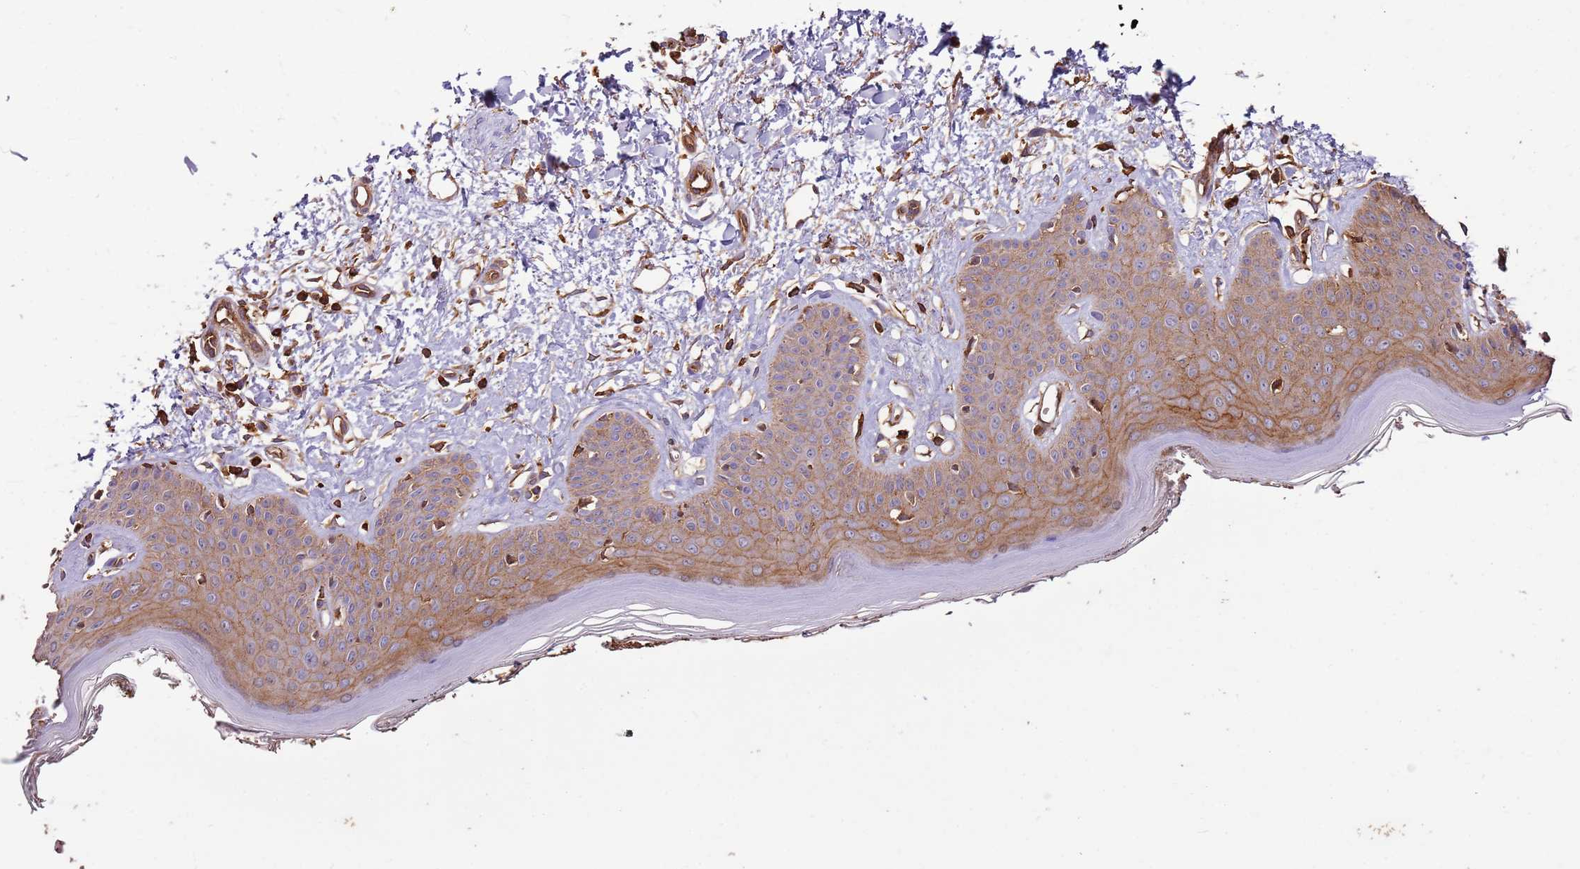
{"staining": {"intensity": "moderate", "quantity": ">75%", "location": "cytoplasmic/membranous"}, "tissue": "skin", "cell_type": "Fibroblasts", "image_type": "normal", "snomed": [{"axis": "morphology", "description": "Normal tissue, NOS"}, {"axis": "topography", "description": "Skin"}], "caption": "DAB immunohistochemical staining of benign human skin displays moderate cytoplasmic/membranous protein positivity in about >75% of fibroblasts.", "gene": "ACVR2A", "patient": {"sex": "female", "age": 64}}